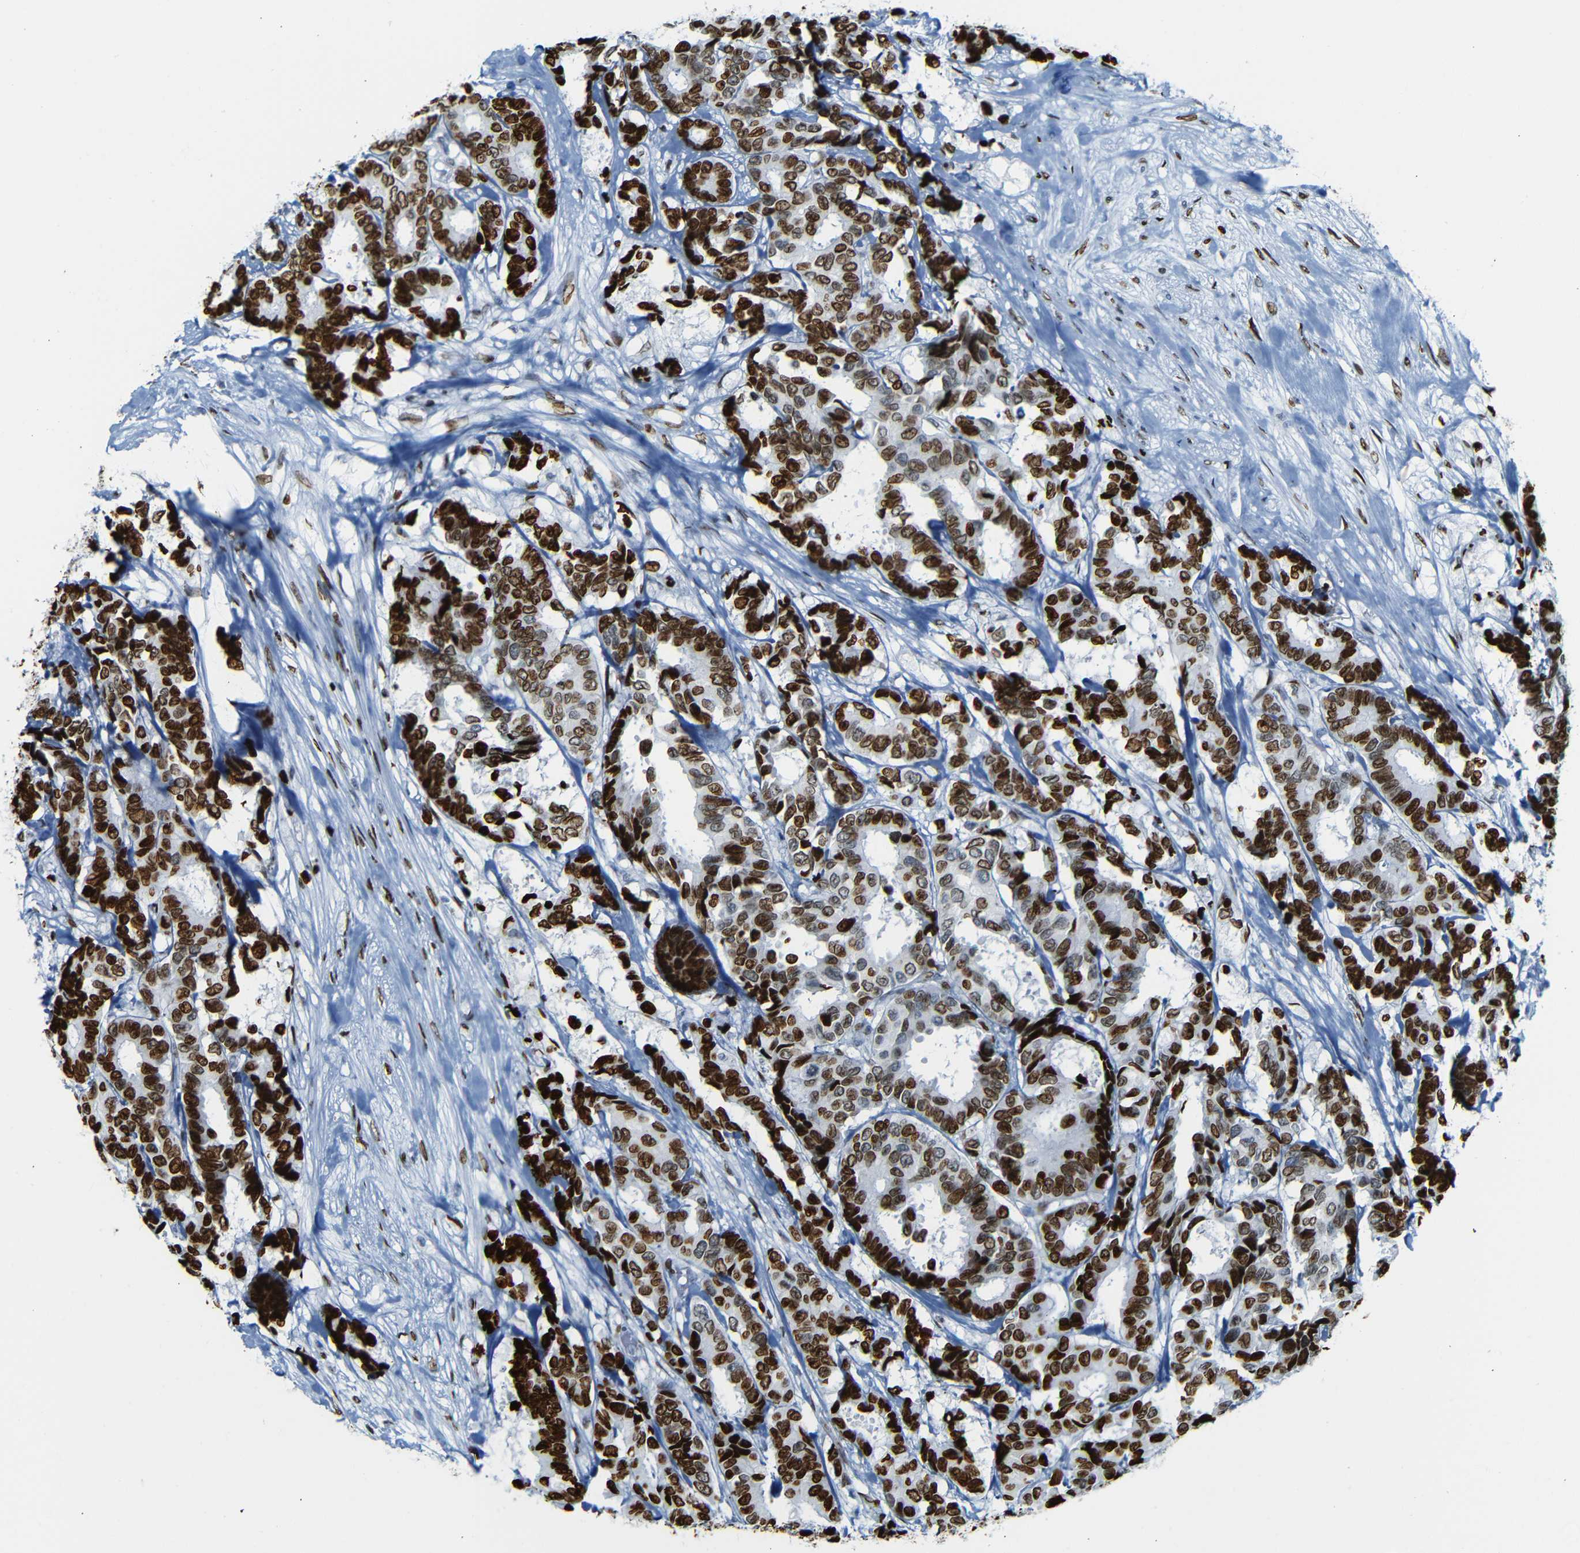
{"staining": {"intensity": "strong", "quantity": ">75%", "location": "nuclear"}, "tissue": "breast cancer", "cell_type": "Tumor cells", "image_type": "cancer", "snomed": [{"axis": "morphology", "description": "Duct carcinoma"}, {"axis": "topography", "description": "Breast"}], "caption": "Strong nuclear expression is seen in about >75% of tumor cells in breast infiltrating ductal carcinoma.", "gene": "NPIPB15", "patient": {"sex": "female", "age": 87}}